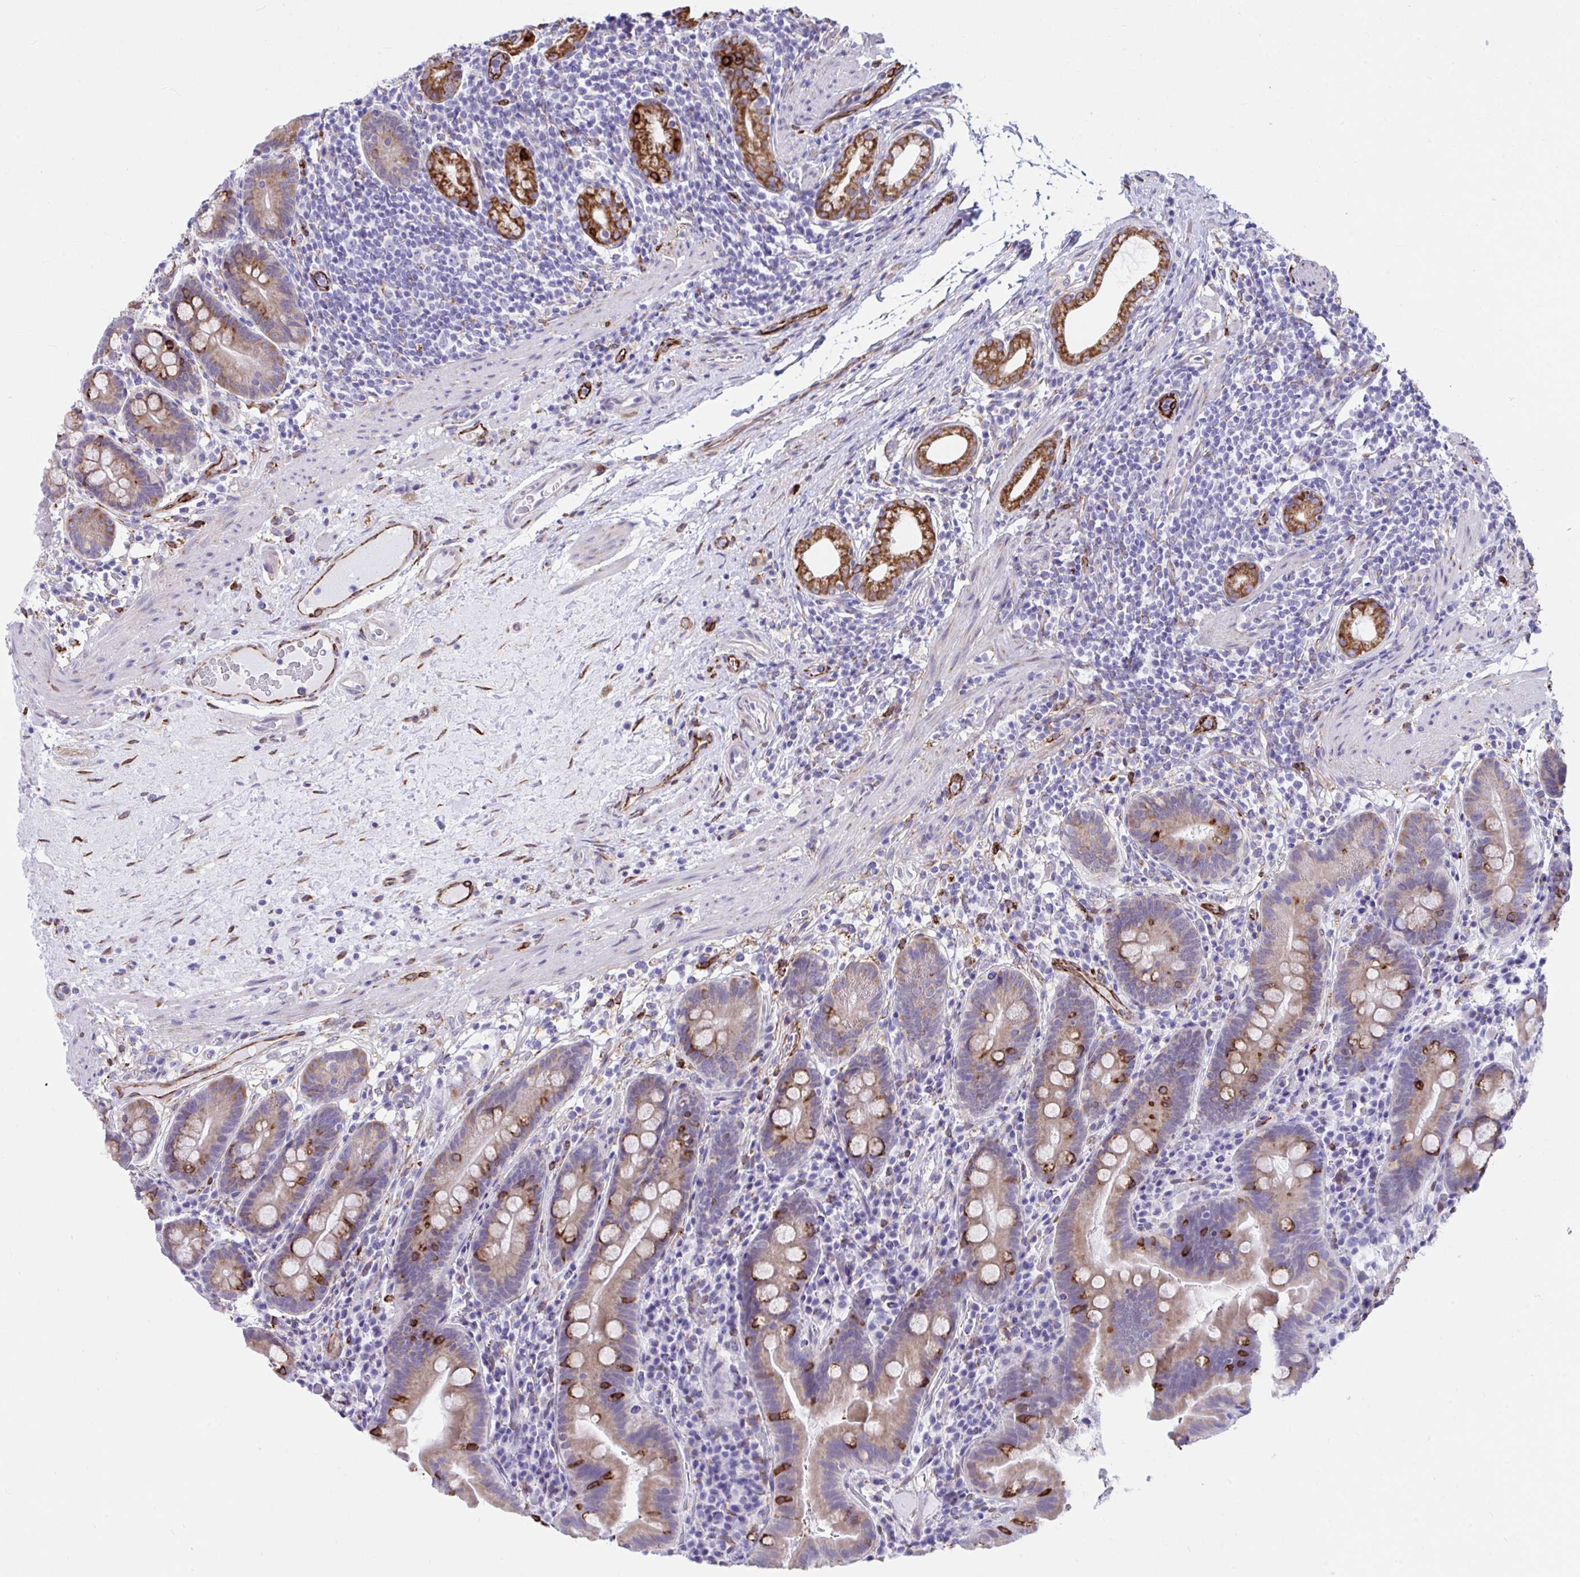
{"staining": {"intensity": "strong", "quantity": "<25%", "location": "cytoplasmic/membranous"}, "tissue": "small intestine", "cell_type": "Glandular cells", "image_type": "normal", "snomed": [{"axis": "morphology", "description": "Normal tissue, NOS"}, {"axis": "topography", "description": "Small intestine"}], "caption": "A brown stain shows strong cytoplasmic/membranous expression of a protein in glandular cells of benign small intestine.", "gene": "ASPH", "patient": {"sex": "male", "age": 26}}